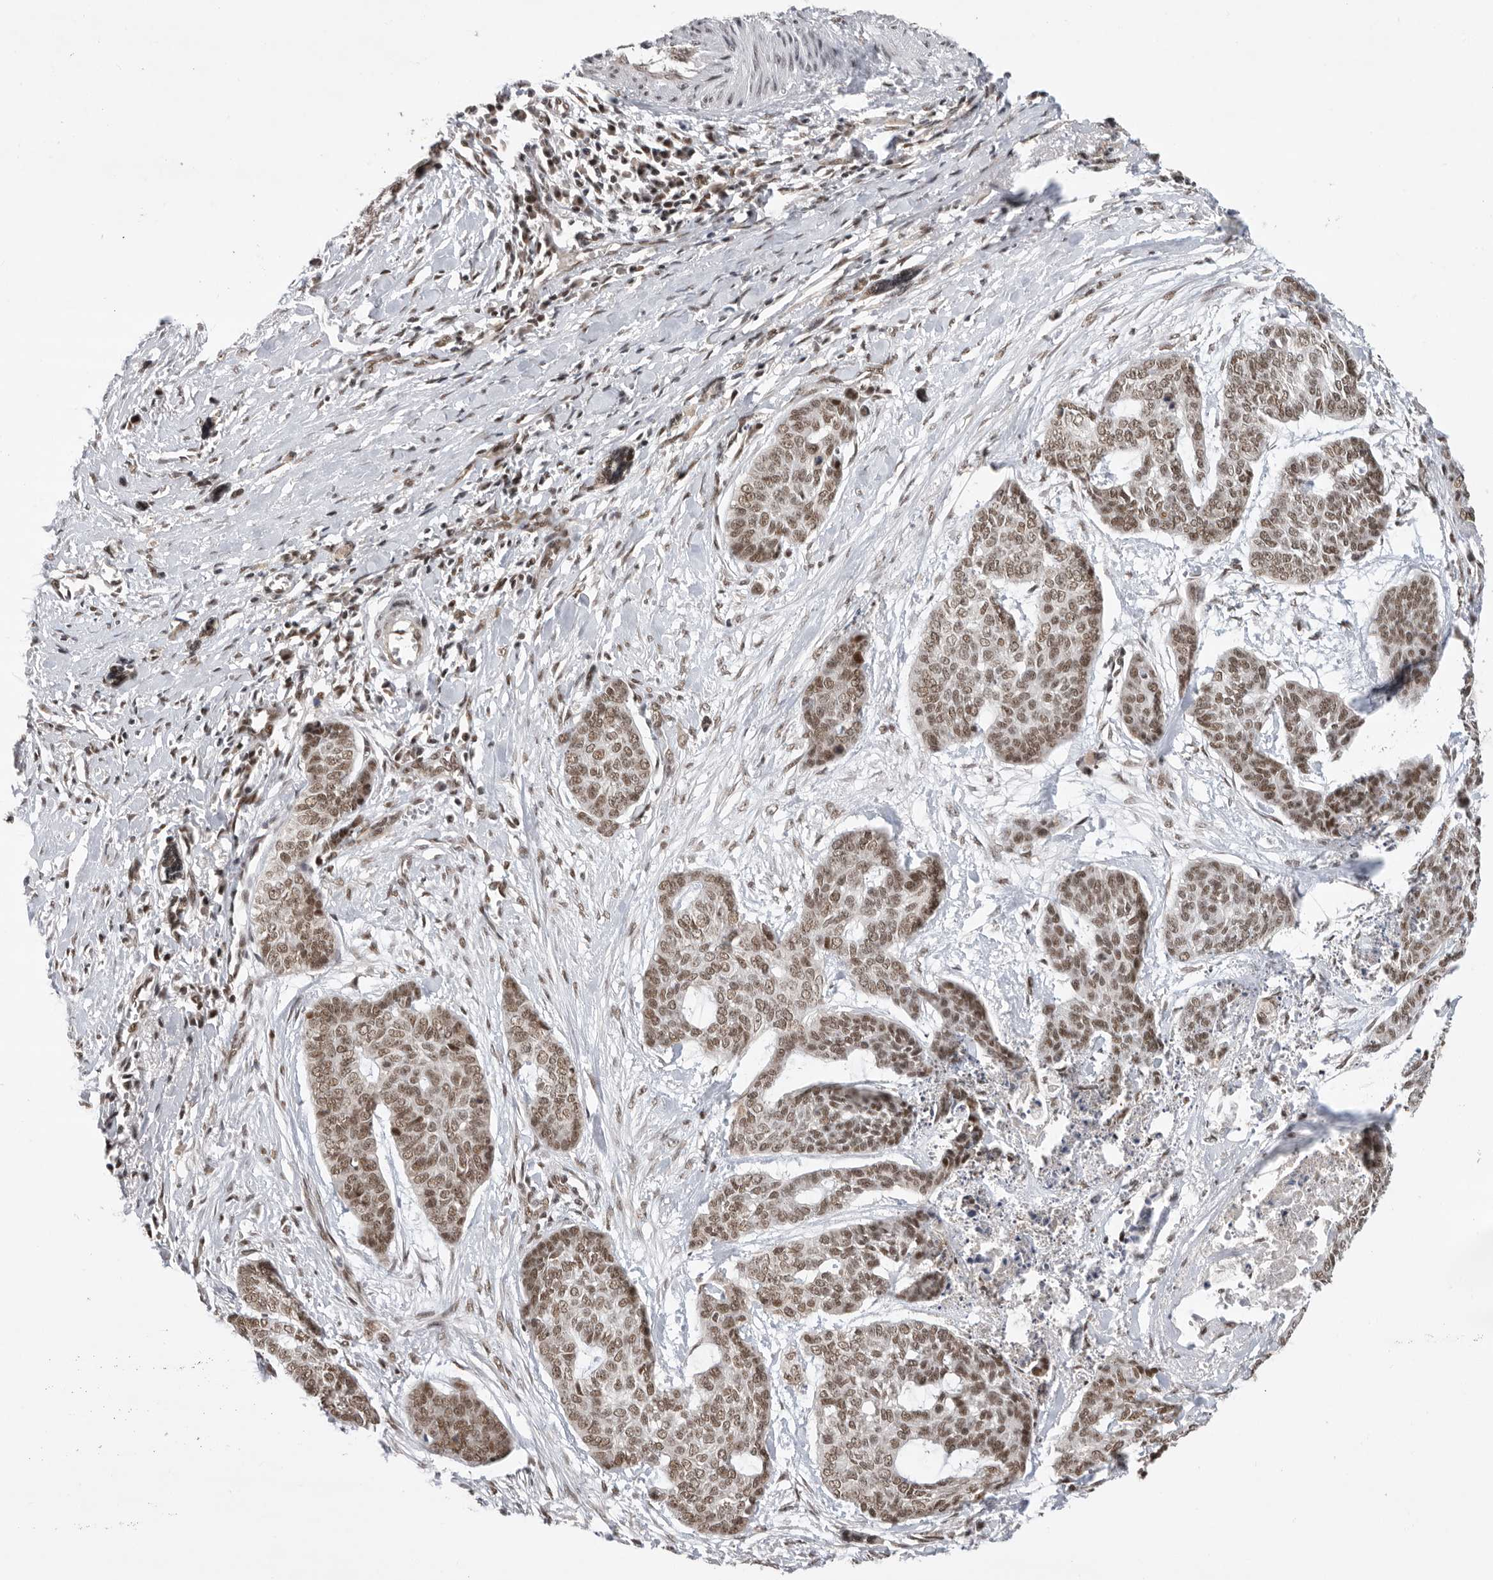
{"staining": {"intensity": "weak", "quantity": ">75%", "location": "nuclear"}, "tissue": "skin cancer", "cell_type": "Tumor cells", "image_type": "cancer", "snomed": [{"axis": "morphology", "description": "Basal cell carcinoma"}, {"axis": "topography", "description": "Skin"}], "caption": "Weak nuclear staining is appreciated in about >75% of tumor cells in skin cancer. The staining is performed using DAB (3,3'-diaminobenzidine) brown chromogen to label protein expression. The nuclei are counter-stained blue using hematoxylin.", "gene": "ZNF830", "patient": {"sex": "female", "age": 64}}